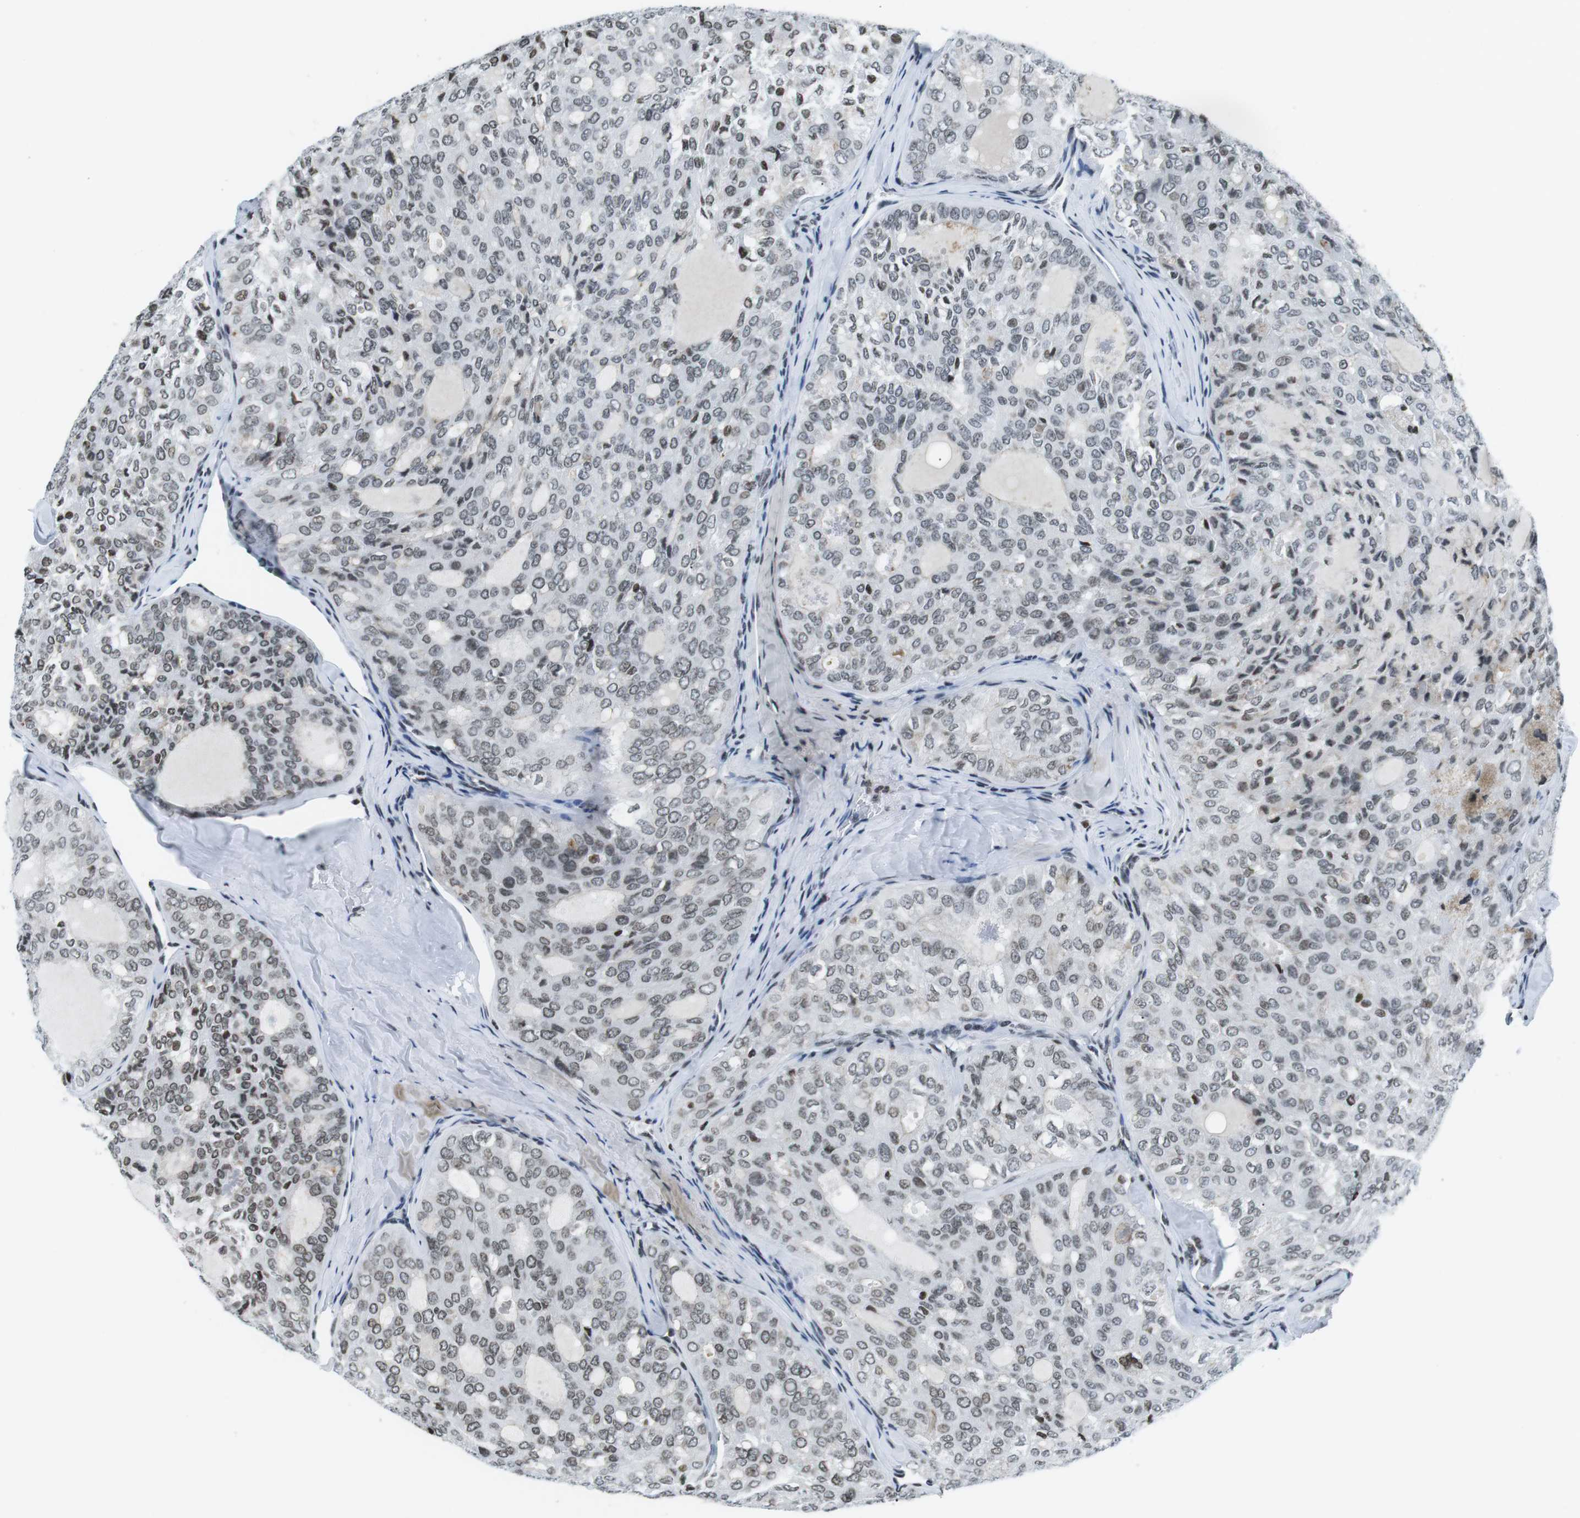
{"staining": {"intensity": "weak", "quantity": "25%-75%", "location": "nuclear"}, "tissue": "thyroid cancer", "cell_type": "Tumor cells", "image_type": "cancer", "snomed": [{"axis": "morphology", "description": "Follicular adenoma carcinoma, NOS"}, {"axis": "topography", "description": "Thyroid gland"}], "caption": "A histopathology image of human thyroid cancer (follicular adenoma carcinoma) stained for a protein shows weak nuclear brown staining in tumor cells.", "gene": "E2F2", "patient": {"sex": "male", "age": 75}}